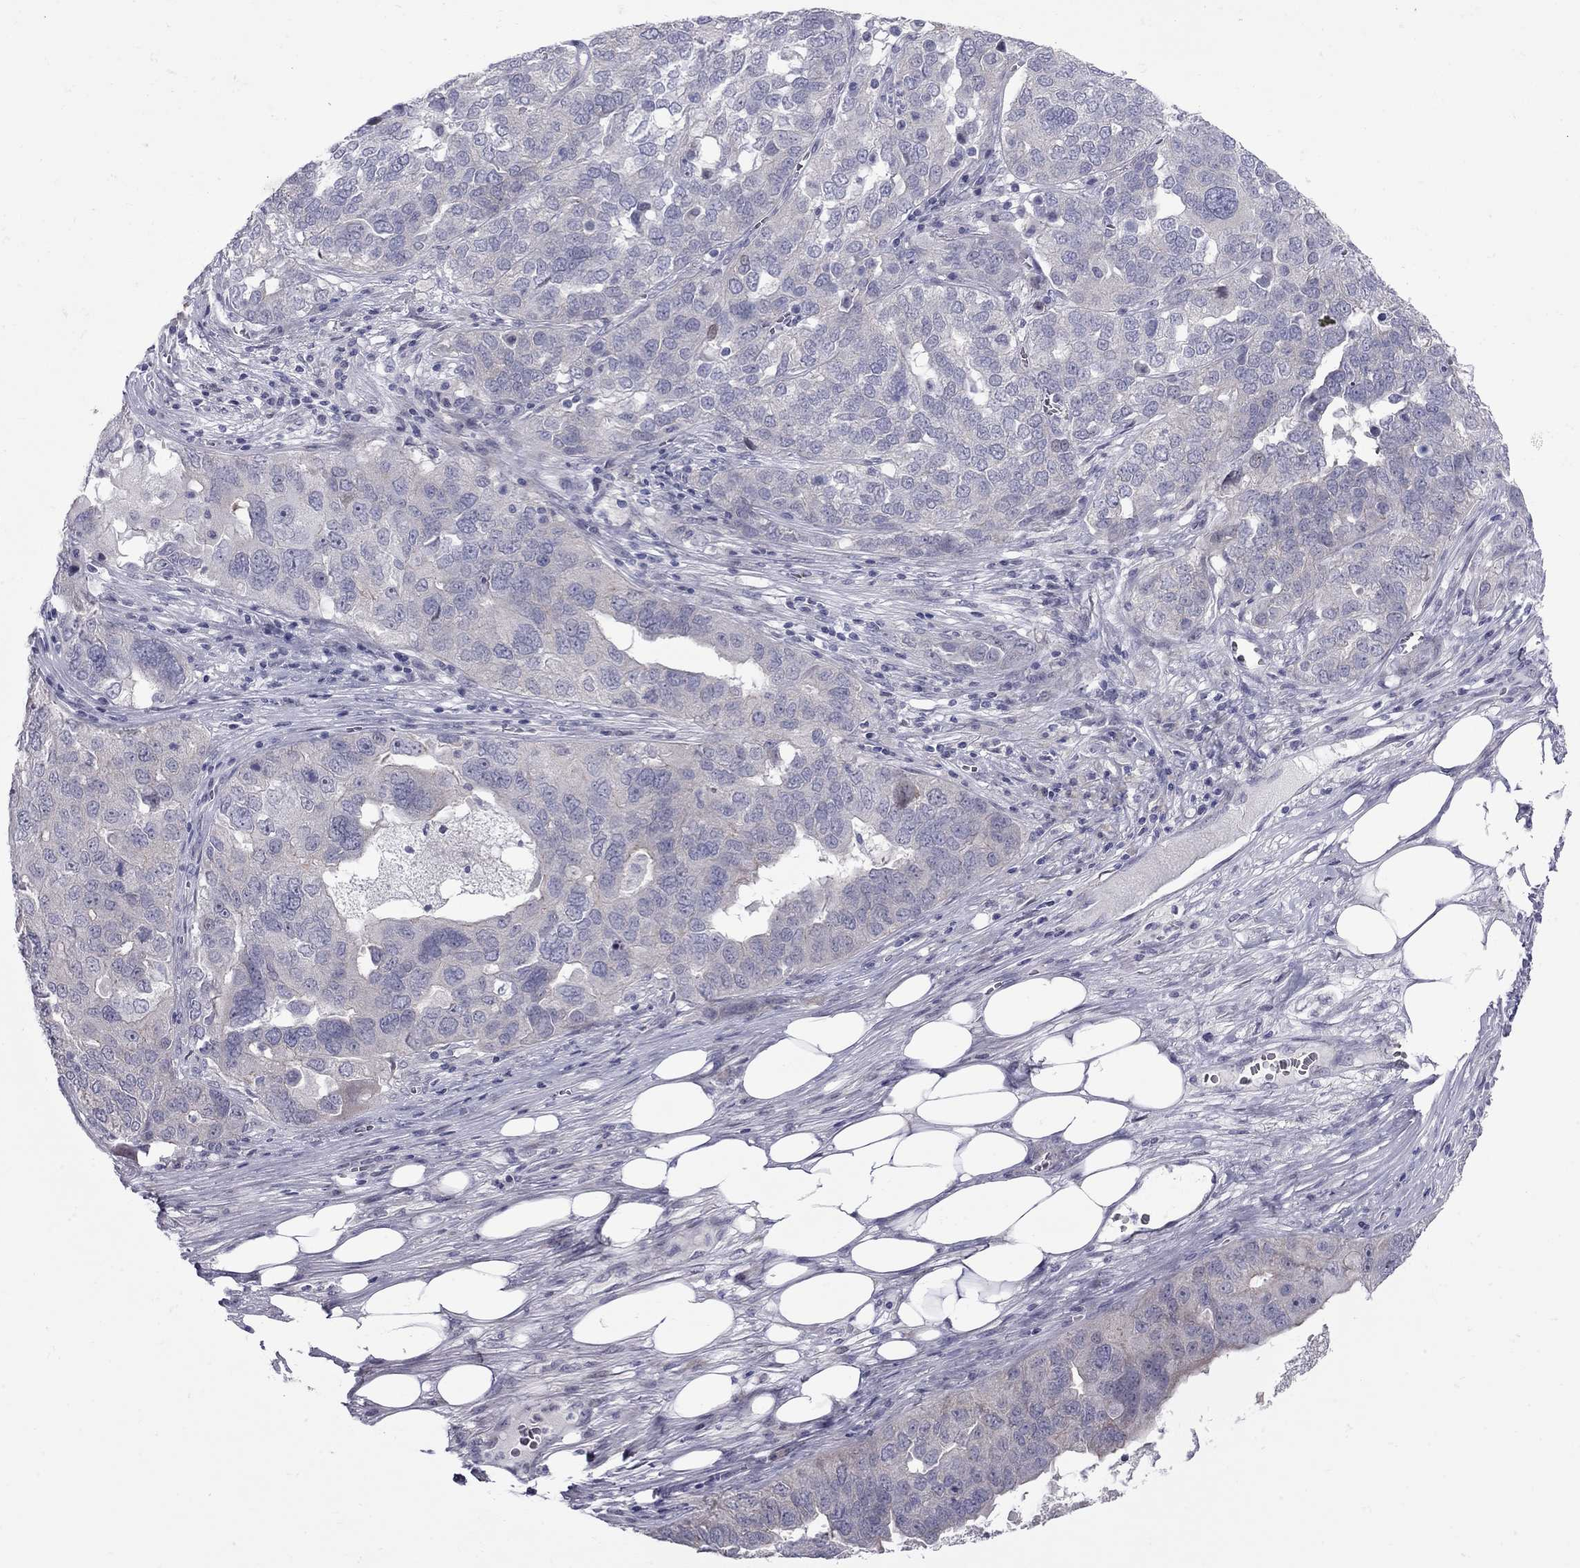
{"staining": {"intensity": "negative", "quantity": "none", "location": "none"}, "tissue": "ovarian cancer", "cell_type": "Tumor cells", "image_type": "cancer", "snomed": [{"axis": "morphology", "description": "Carcinoma, endometroid"}, {"axis": "topography", "description": "Soft tissue"}, {"axis": "topography", "description": "Ovary"}], "caption": "Immunohistochemical staining of ovarian cancer (endometroid carcinoma) shows no significant positivity in tumor cells.", "gene": "NRARP", "patient": {"sex": "female", "age": 52}}